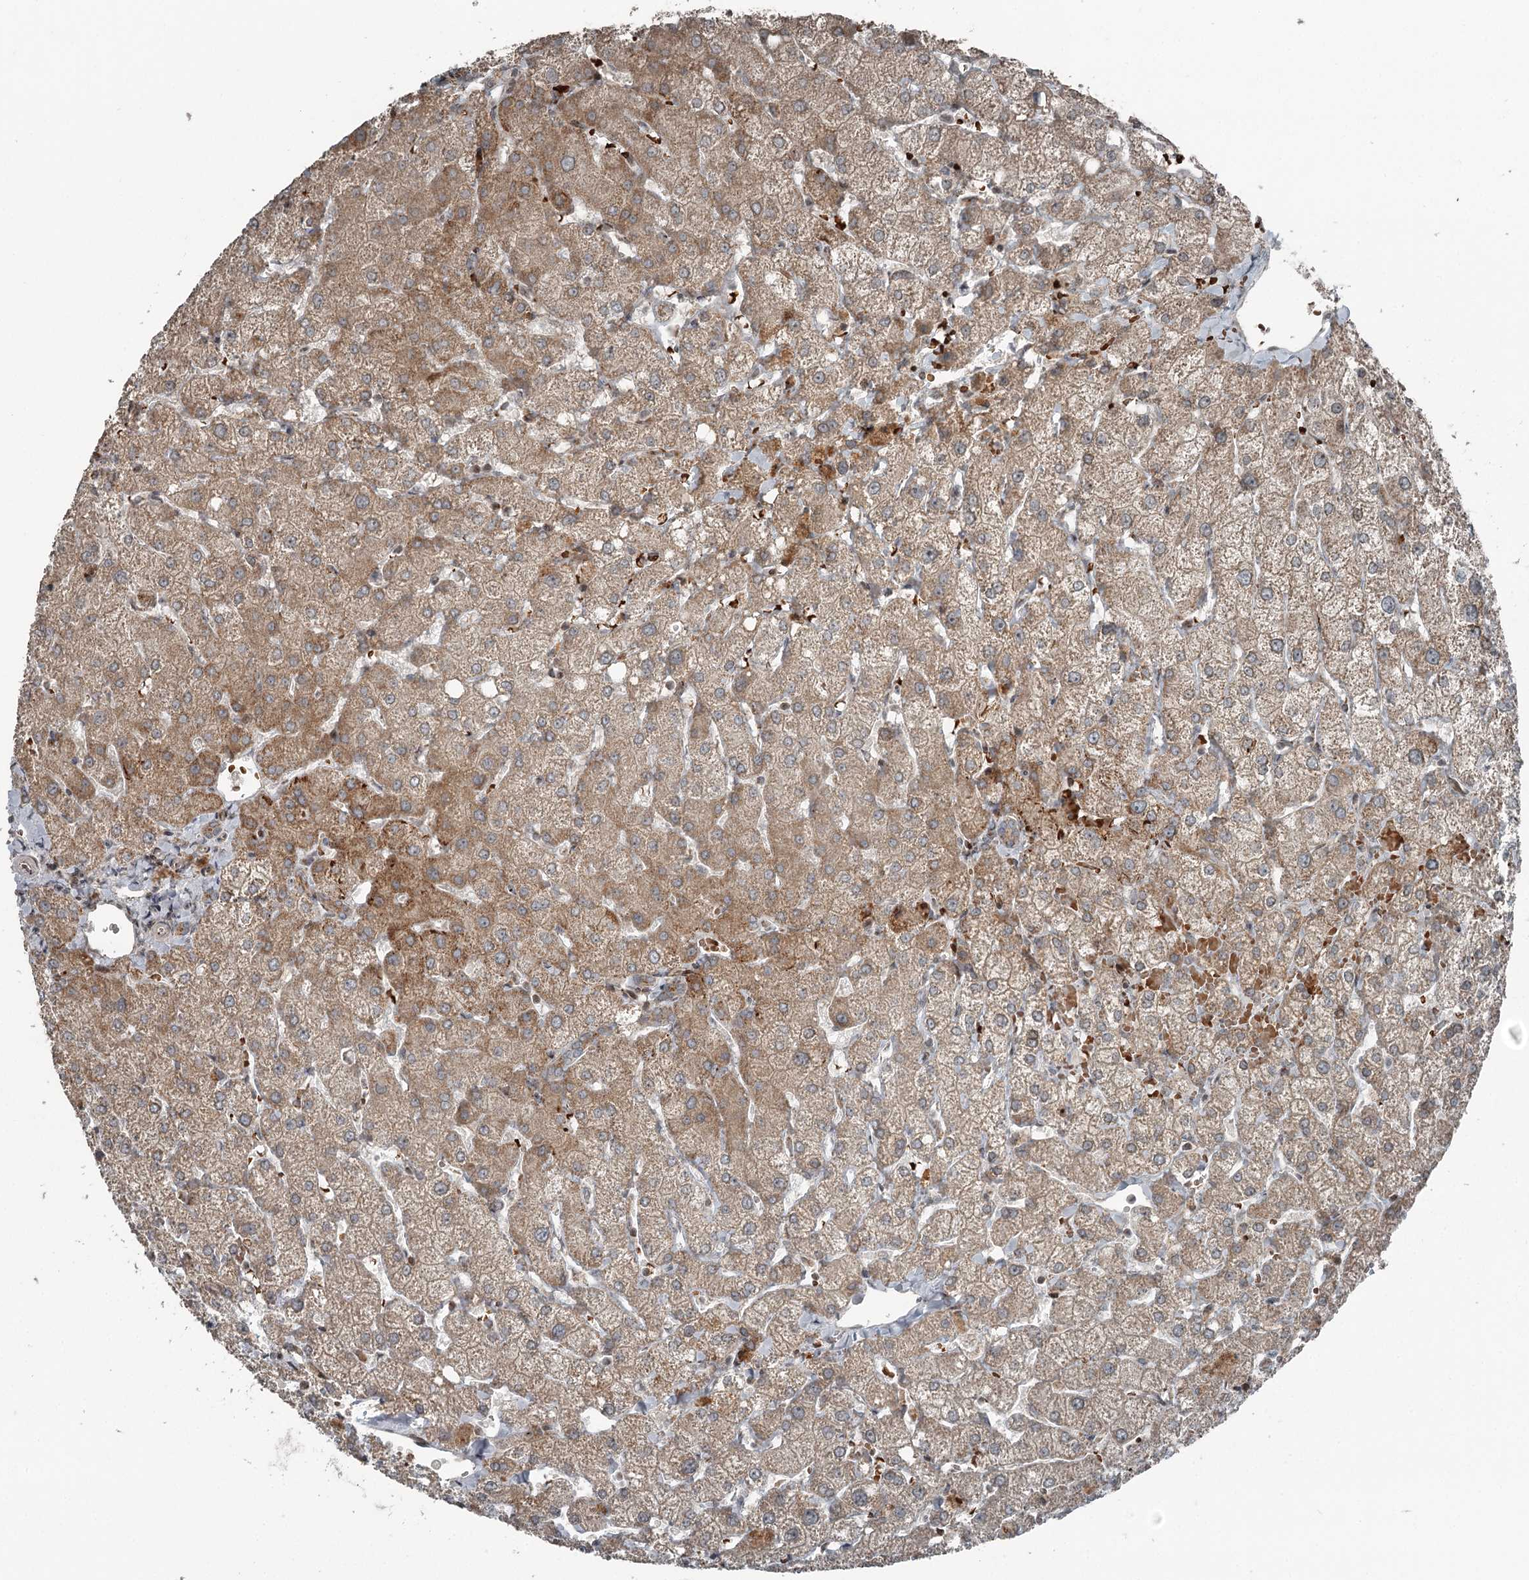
{"staining": {"intensity": "moderate", "quantity": ">75%", "location": "cytoplasmic/membranous"}, "tissue": "liver", "cell_type": "Cholangiocytes", "image_type": "normal", "snomed": [{"axis": "morphology", "description": "Normal tissue, NOS"}, {"axis": "topography", "description": "Liver"}], "caption": "The photomicrograph shows staining of unremarkable liver, revealing moderate cytoplasmic/membranous protein positivity (brown color) within cholangiocytes.", "gene": "RASSF8", "patient": {"sex": "female", "age": 54}}